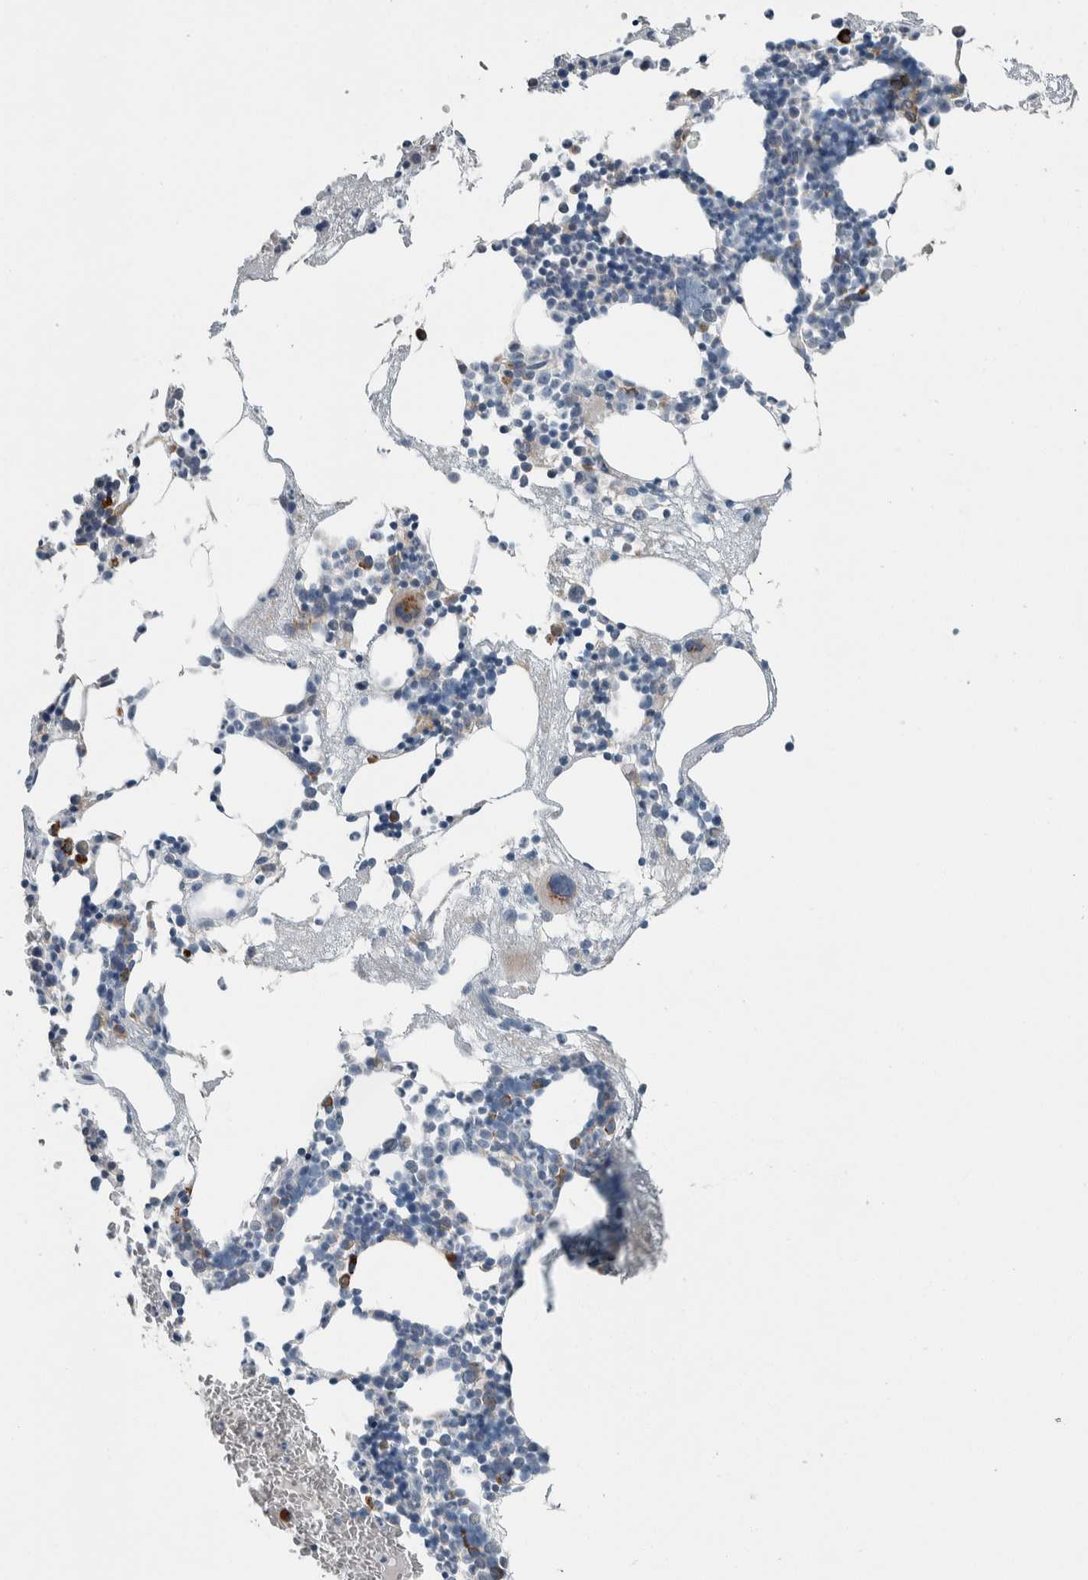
{"staining": {"intensity": "strong", "quantity": "<25%", "location": "cytoplasmic/membranous"}, "tissue": "bone marrow", "cell_type": "Hematopoietic cells", "image_type": "normal", "snomed": [{"axis": "morphology", "description": "Normal tissue, NOS"}, {"axis": "morphology", "description": "Inflammation, NOS"}, {"axis": "topography", "description": "Bone marrow"}], "caption": "Immunohistochemistry (IHC) (DAB (3,3'-diaminobenzidine)) staining of benign human bone marrow demonstrates strong cytoplasmic/membranous protein expression in approximately <25% of hematopoietic cells.", "gene": "USP25", "patient": {"sex": "female", "age": 67}}